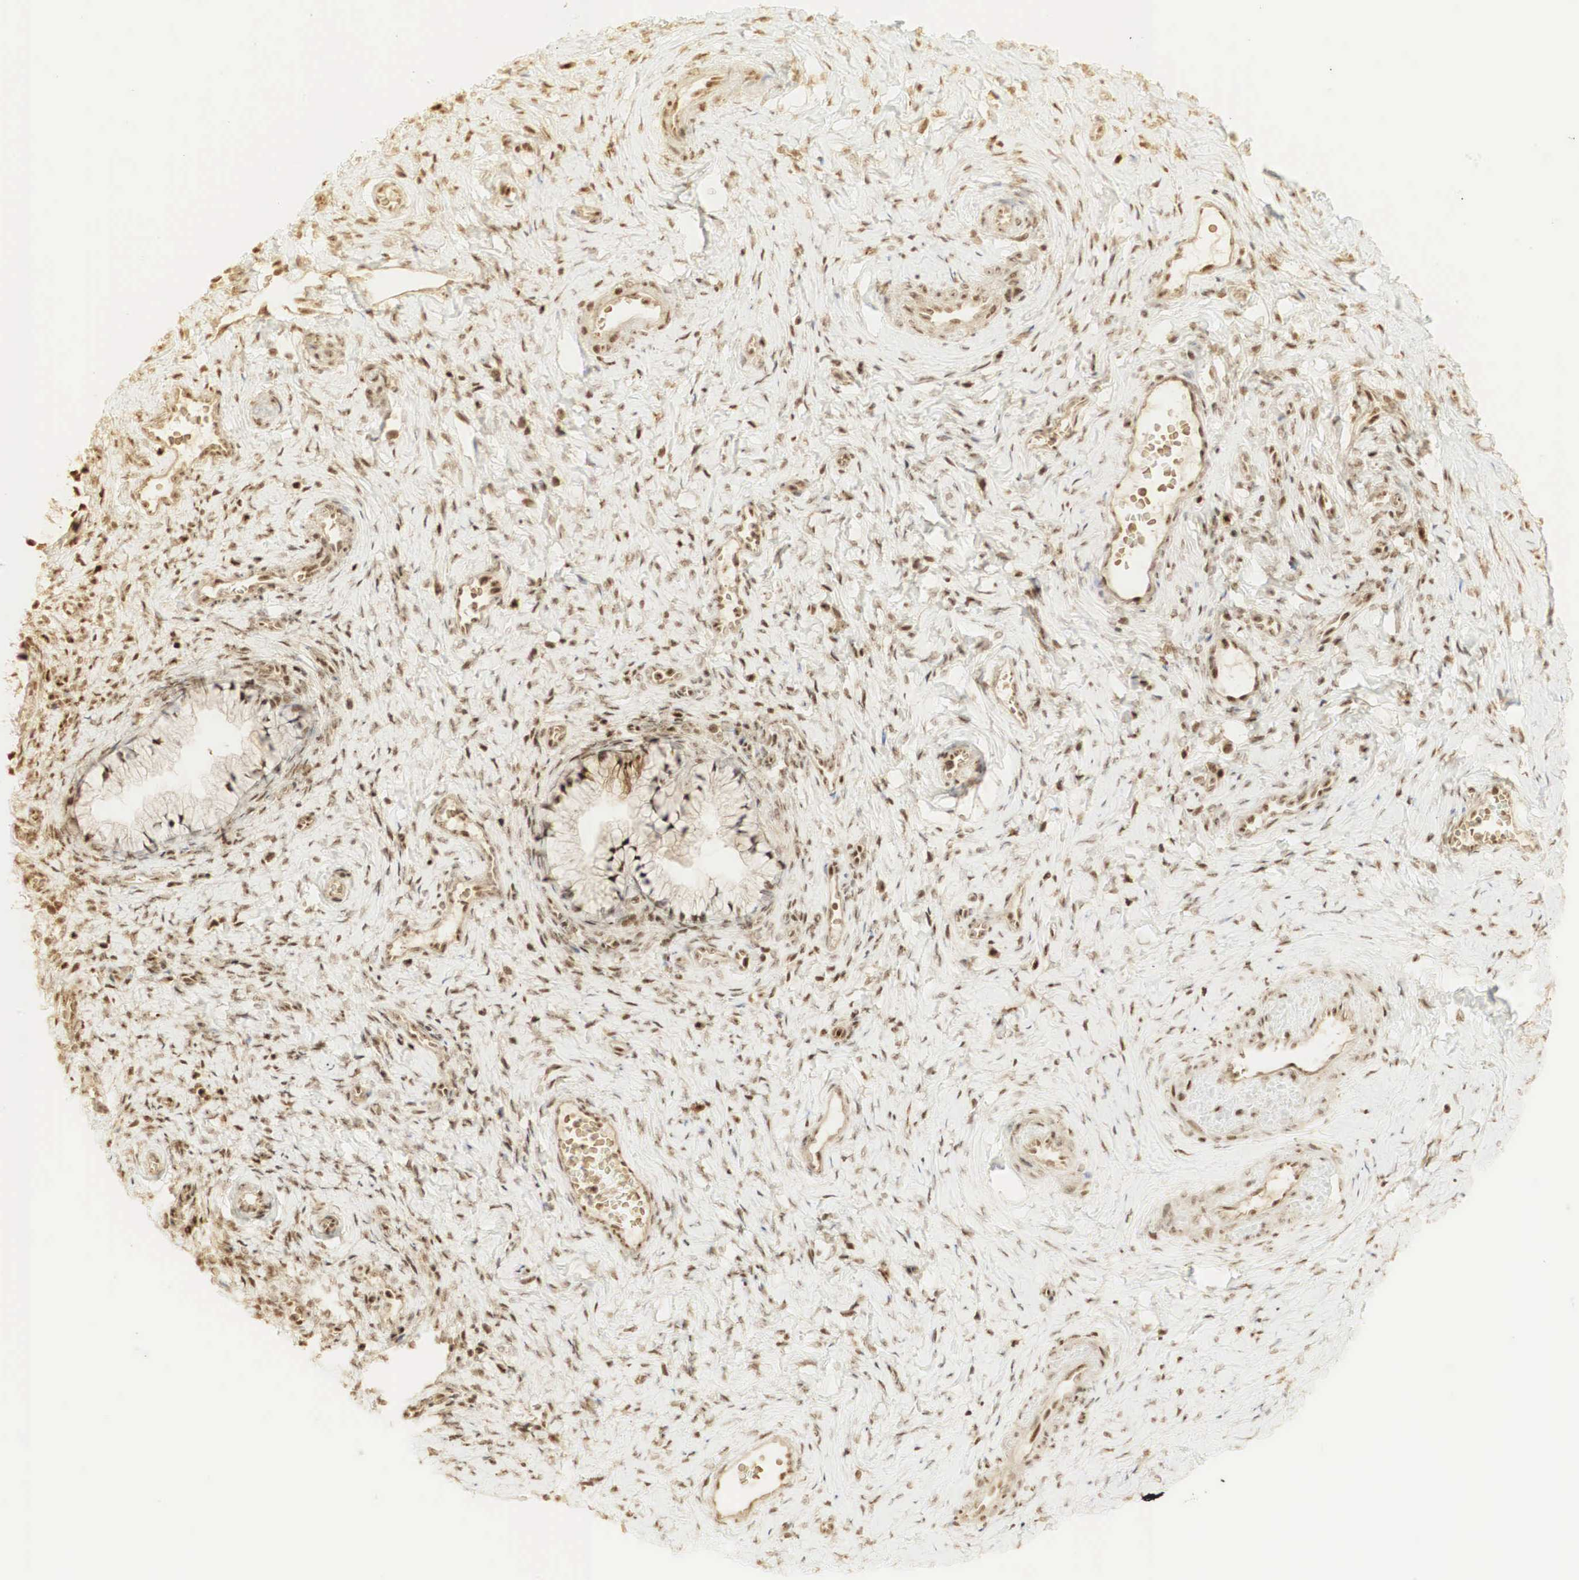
{"staining": {"intensity": "weak", "quantity": "<25%", "location": "cytoplasmic/membranous,nuclear"}, "tissue": "cervix", "cell_type": "Glandular cells", "image_type": "normal", "snomed": [{"axis": "morphology", "description": "Normal tissue, NOS"}, {"axis": "topography", "description": "Cervix"}], "caption": "IHC micrograph of normal human cervix stained for a protein (brown), which displays no expression in glandular cells.", "gene": "RNF113A", "patient": {"sex": "female", "age": 70}}